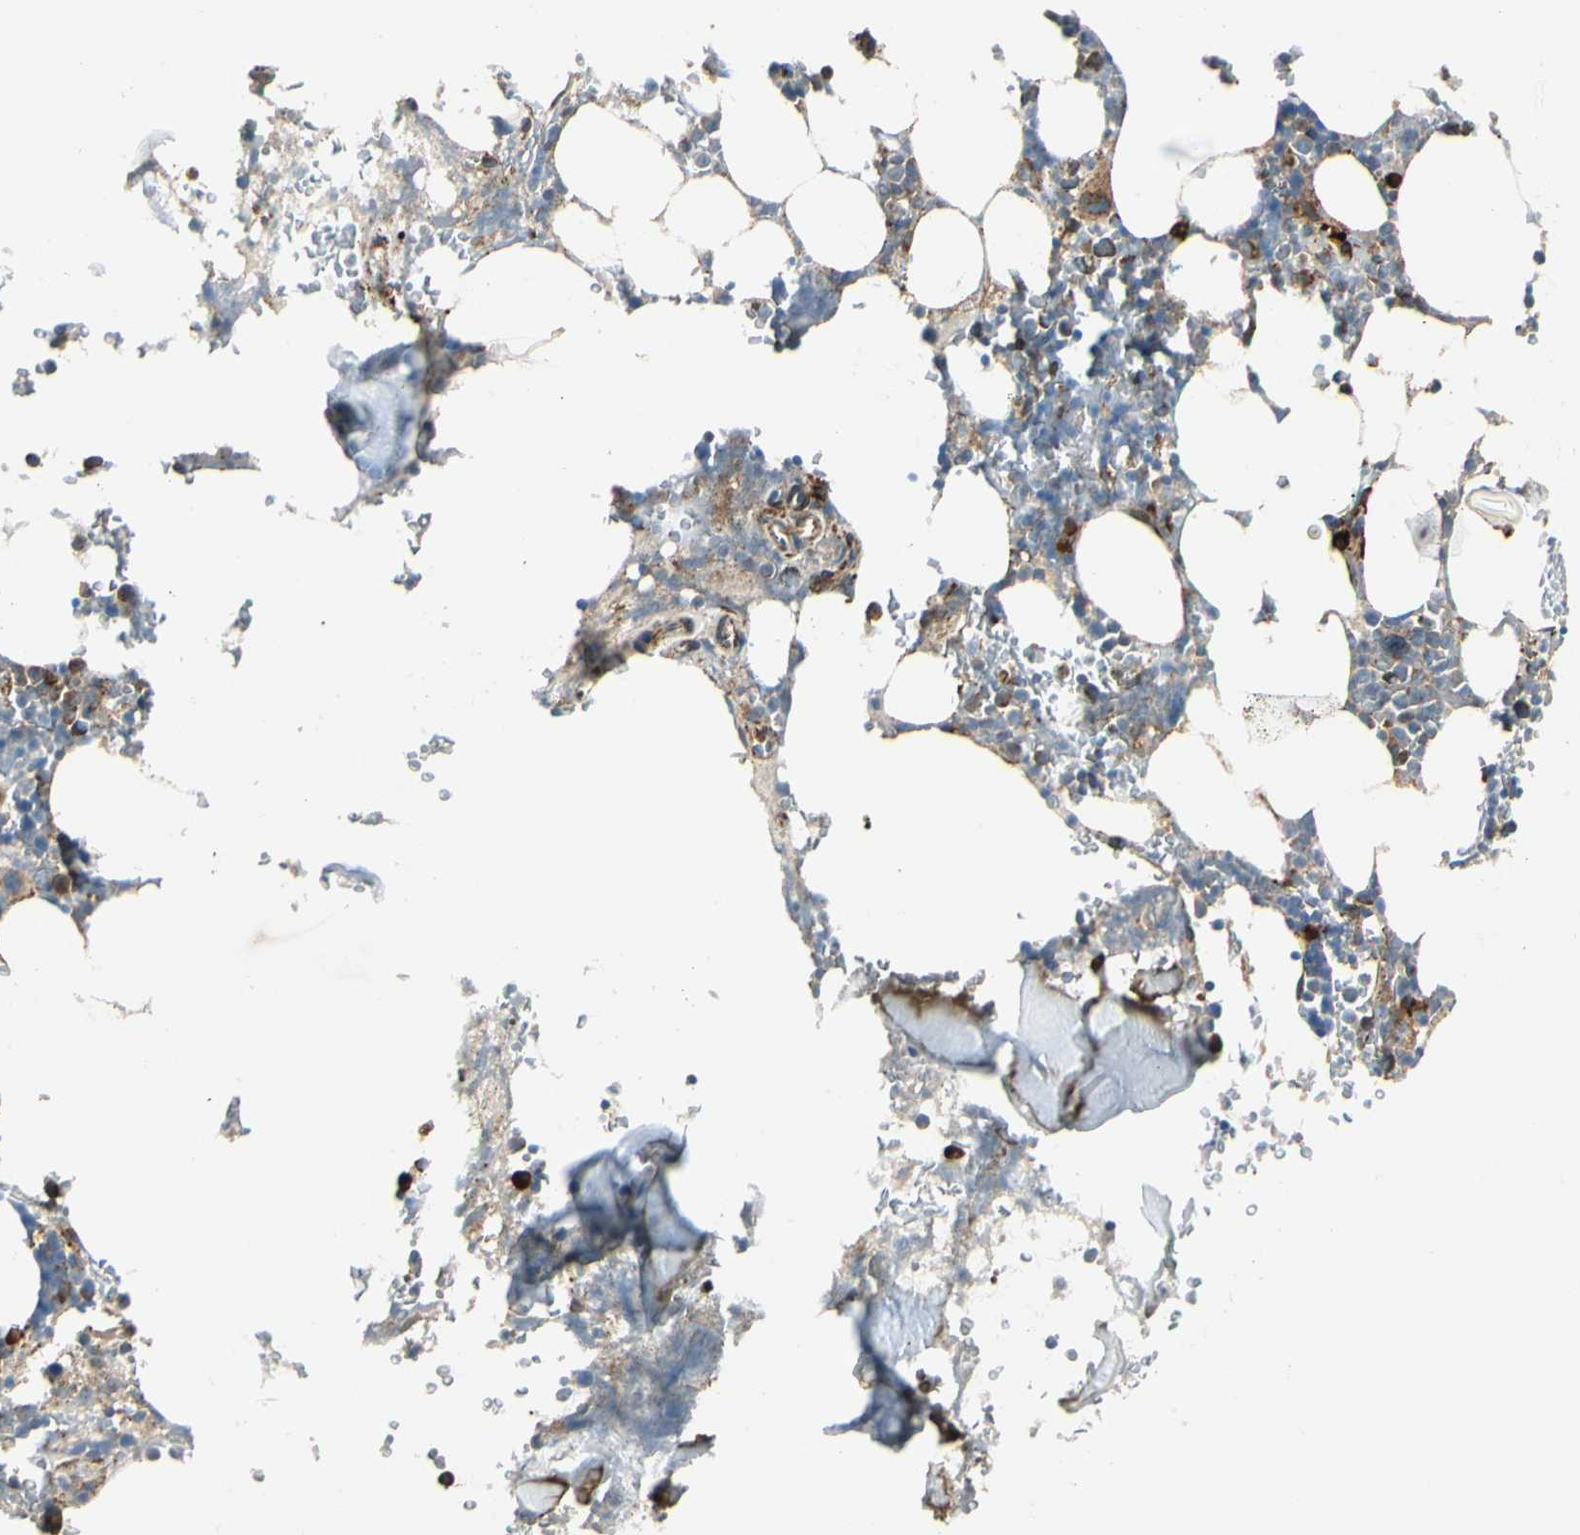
{"staining": {"intensity": "weak", "quantity": ">75%", "location": "cytoplasmic/membranous"}, "tissue": "bone marrow", "cell_type": "Hematopoietic cells", "image_type": "normal", "snomed": [{"axis": "morphology", "description": "Normal tissue, NOS"}, {"axis": "topography", "description": "Bone marrow"}], "caption": "Immunohistochemical staining of normal human bone marrow shows >75% levels of weak cytoplasmic/membranous protein positivity in approximately >75% of hematopoietic cells. The protein of interest is shown in brown color, while the nuclei are stained blue.", "gene": "MRPL9", "patient": {"sex": "female", "age": 73}}